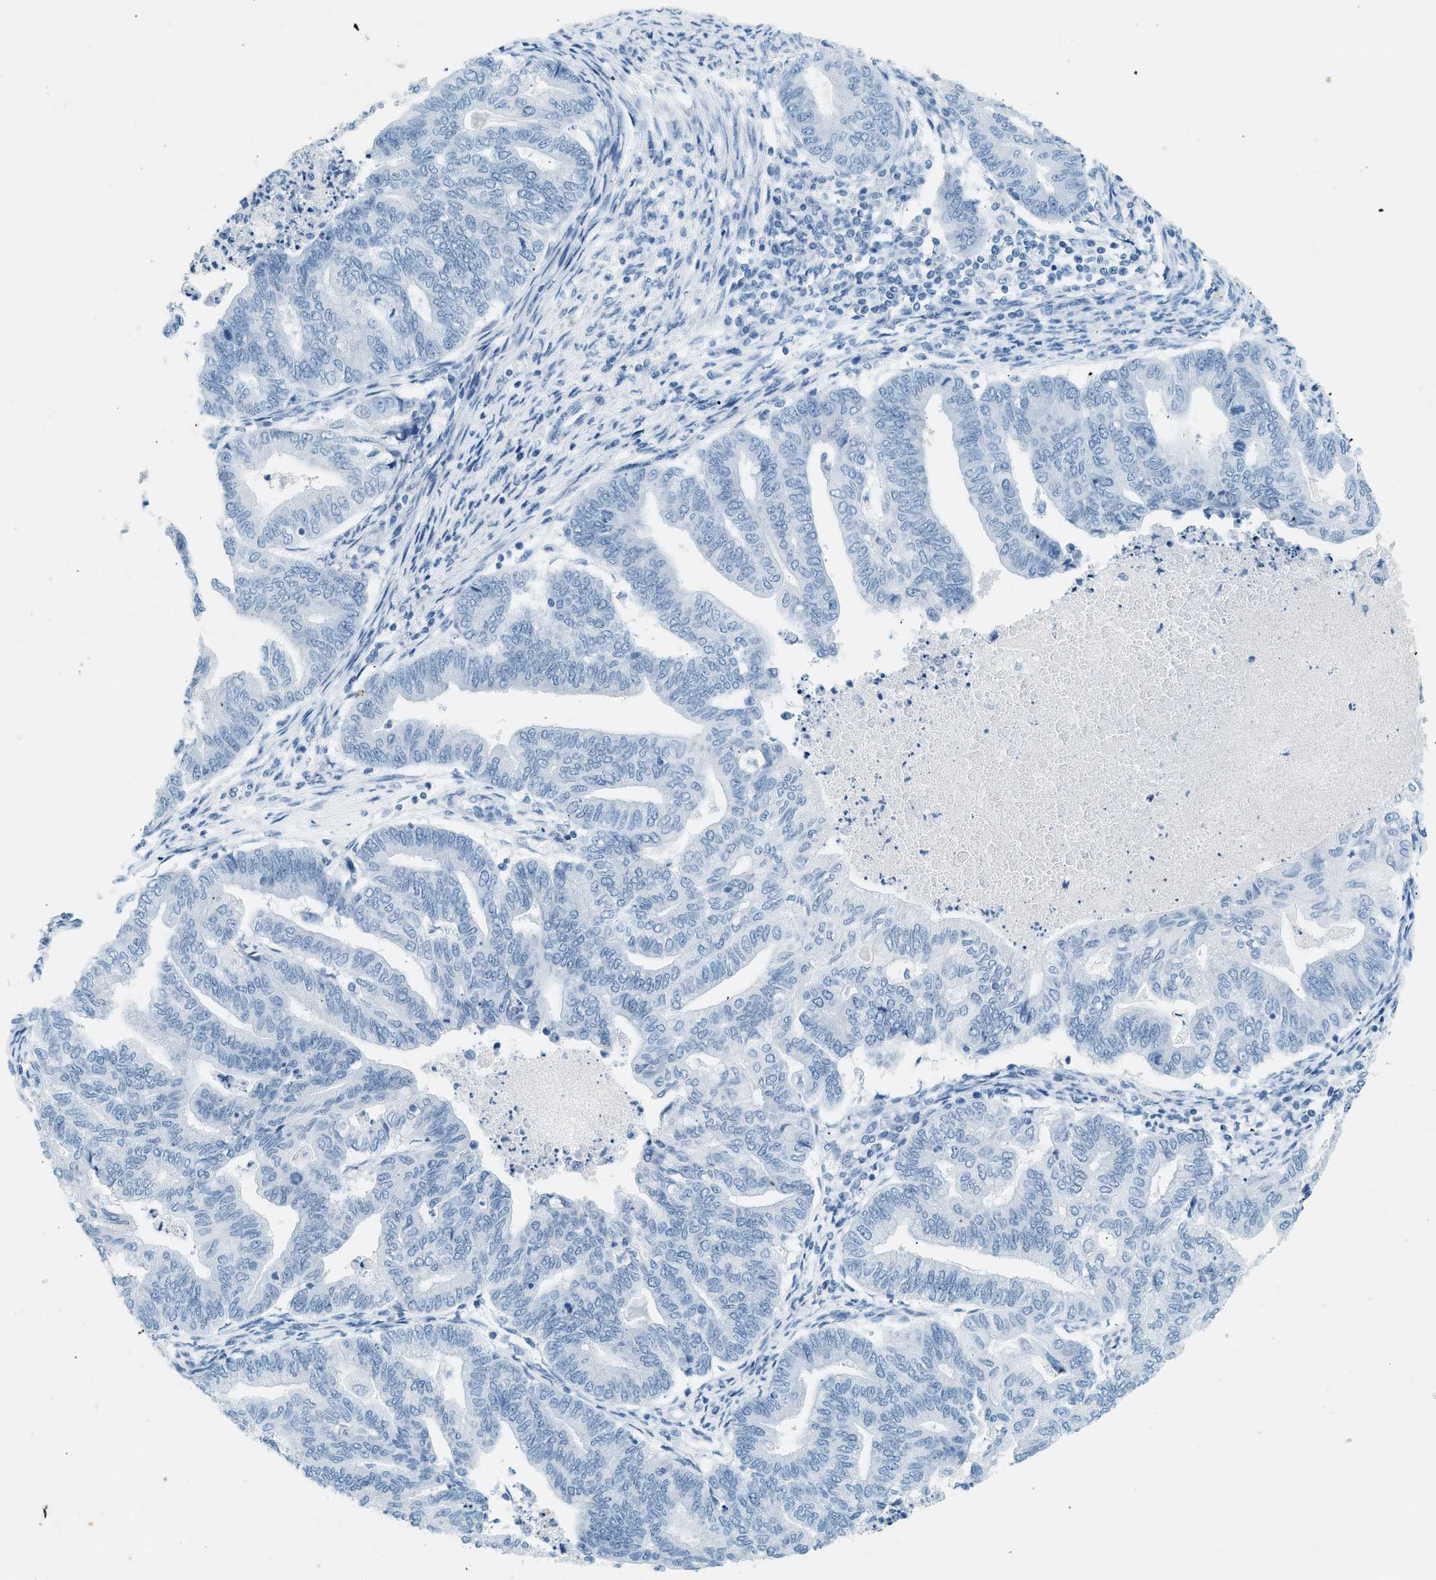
{"staining": {"intensity": "negative", "quantity": "none", "location": "none"}, "tissue": "endometrial cancer", "cell_type": "Tumor cells", "image_type": "cancer", "snomed": [{"axis": "morphology", "description": "Adenocarcinoma, NOS"}, {"axis": "topography", "description": "Endometrium"}], "caption": "DAB (3,3'-diaminobenzidine) immunohistochemical staining of human endometrial cancer exhibits no significant positivity in tumor cells.", "gene": "HHATL", "patient": {"sex": "female", "age": 79}}